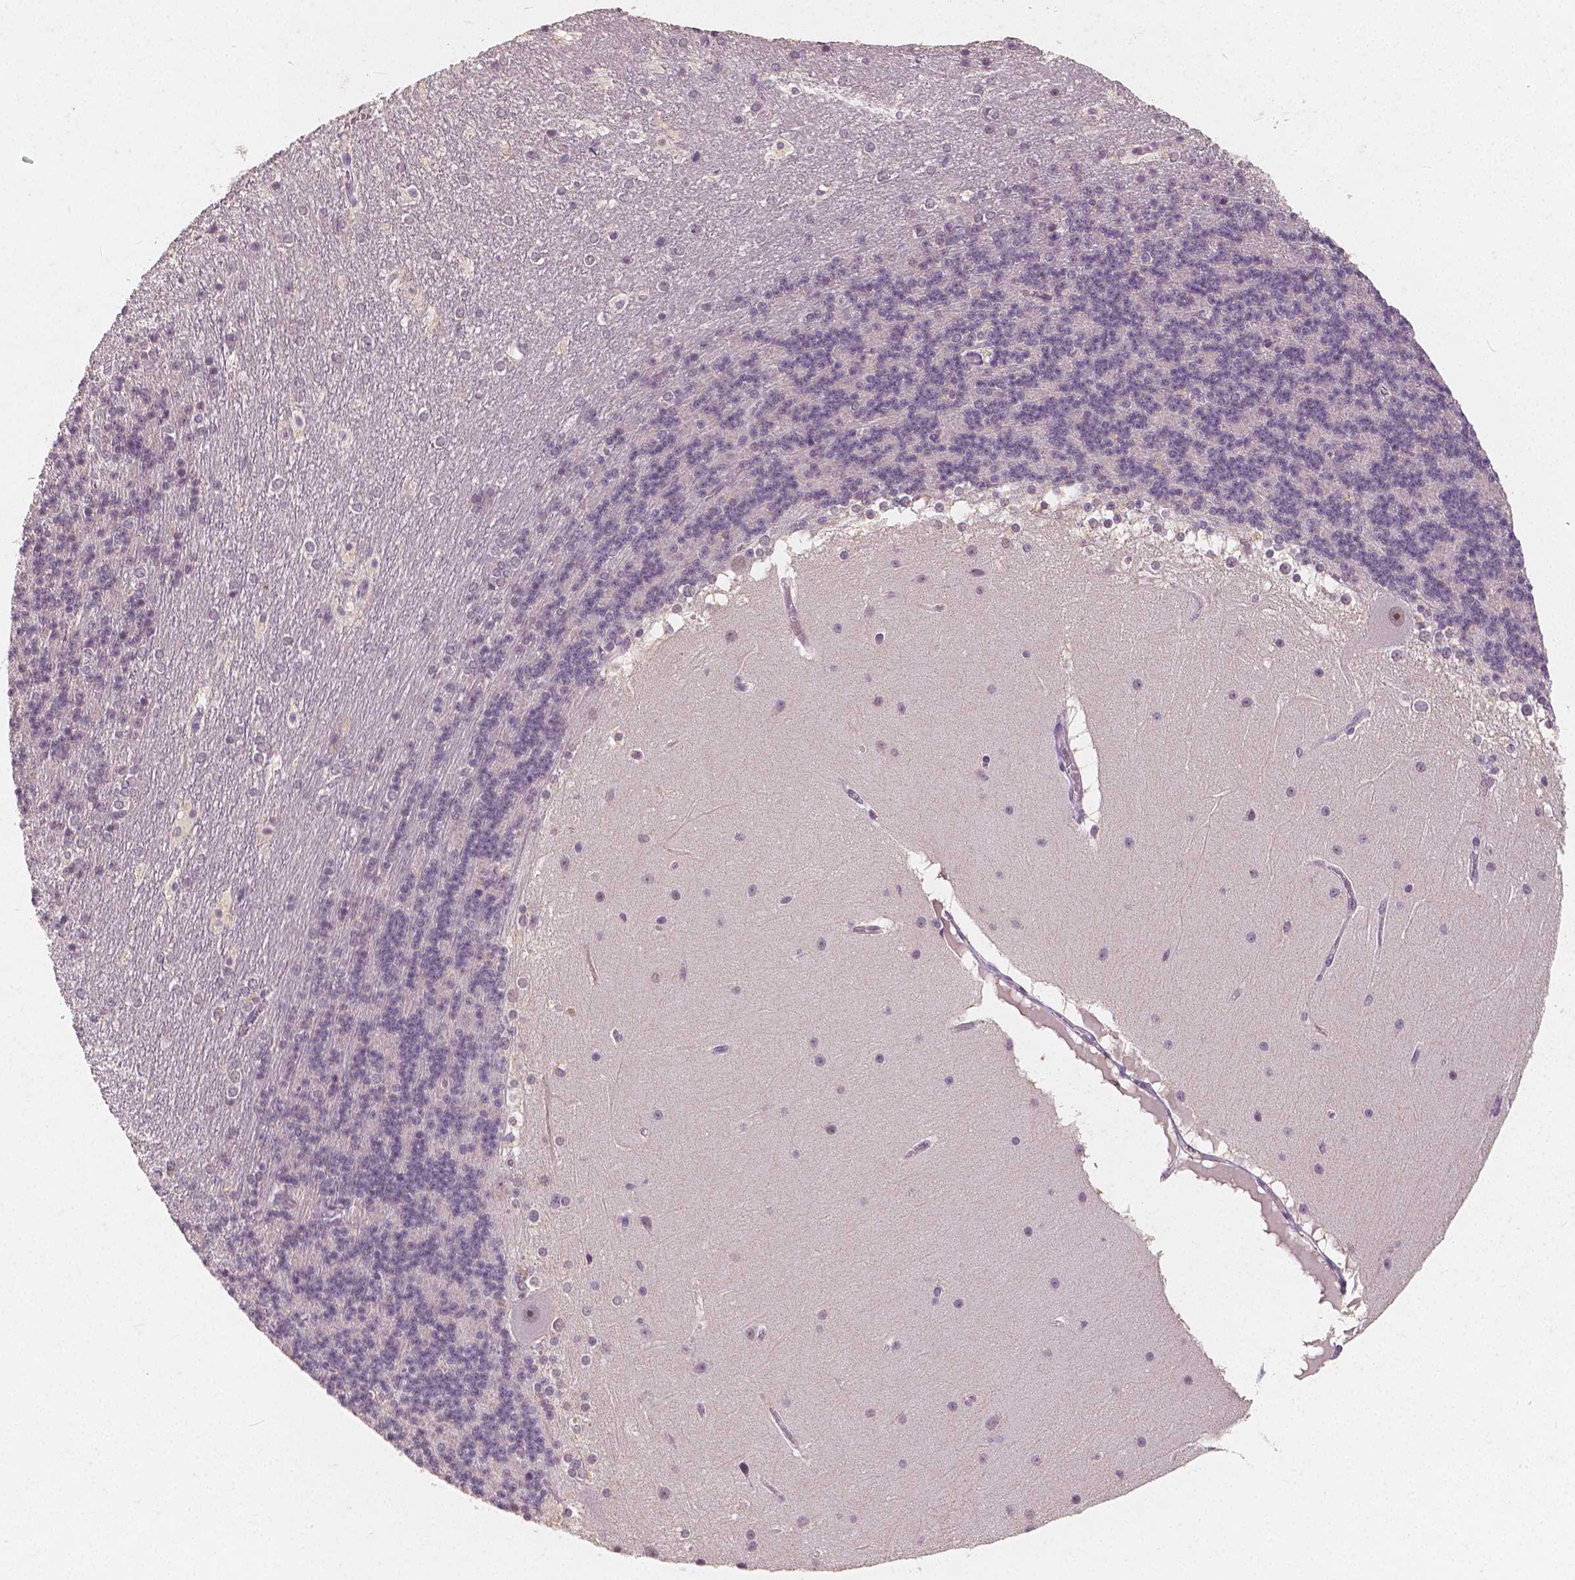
{"staining": {"intensity": "negative", "quantity": "none", "location": "none"}, "tissue": "cerebellum", "cell_type": "Cells in granular layer", "image_type": "normal", "snomed": [{"axis": "morphology", "description": "Normal tissue, NOS"}, {"axis": "topography", "description": "Cerebellum"}], "caption": "Immunohistochemistry micrograph of normal cerebellum stained for a protein (brown), which exhibits no expression in cells in granular layer. (Brightfield microscopy of DAB (3,3'-diaminobenzidine) immunohistochemistry at high magnification).", "gene": "NOLC1", "patient": {"sex": "female", "age": 19}}